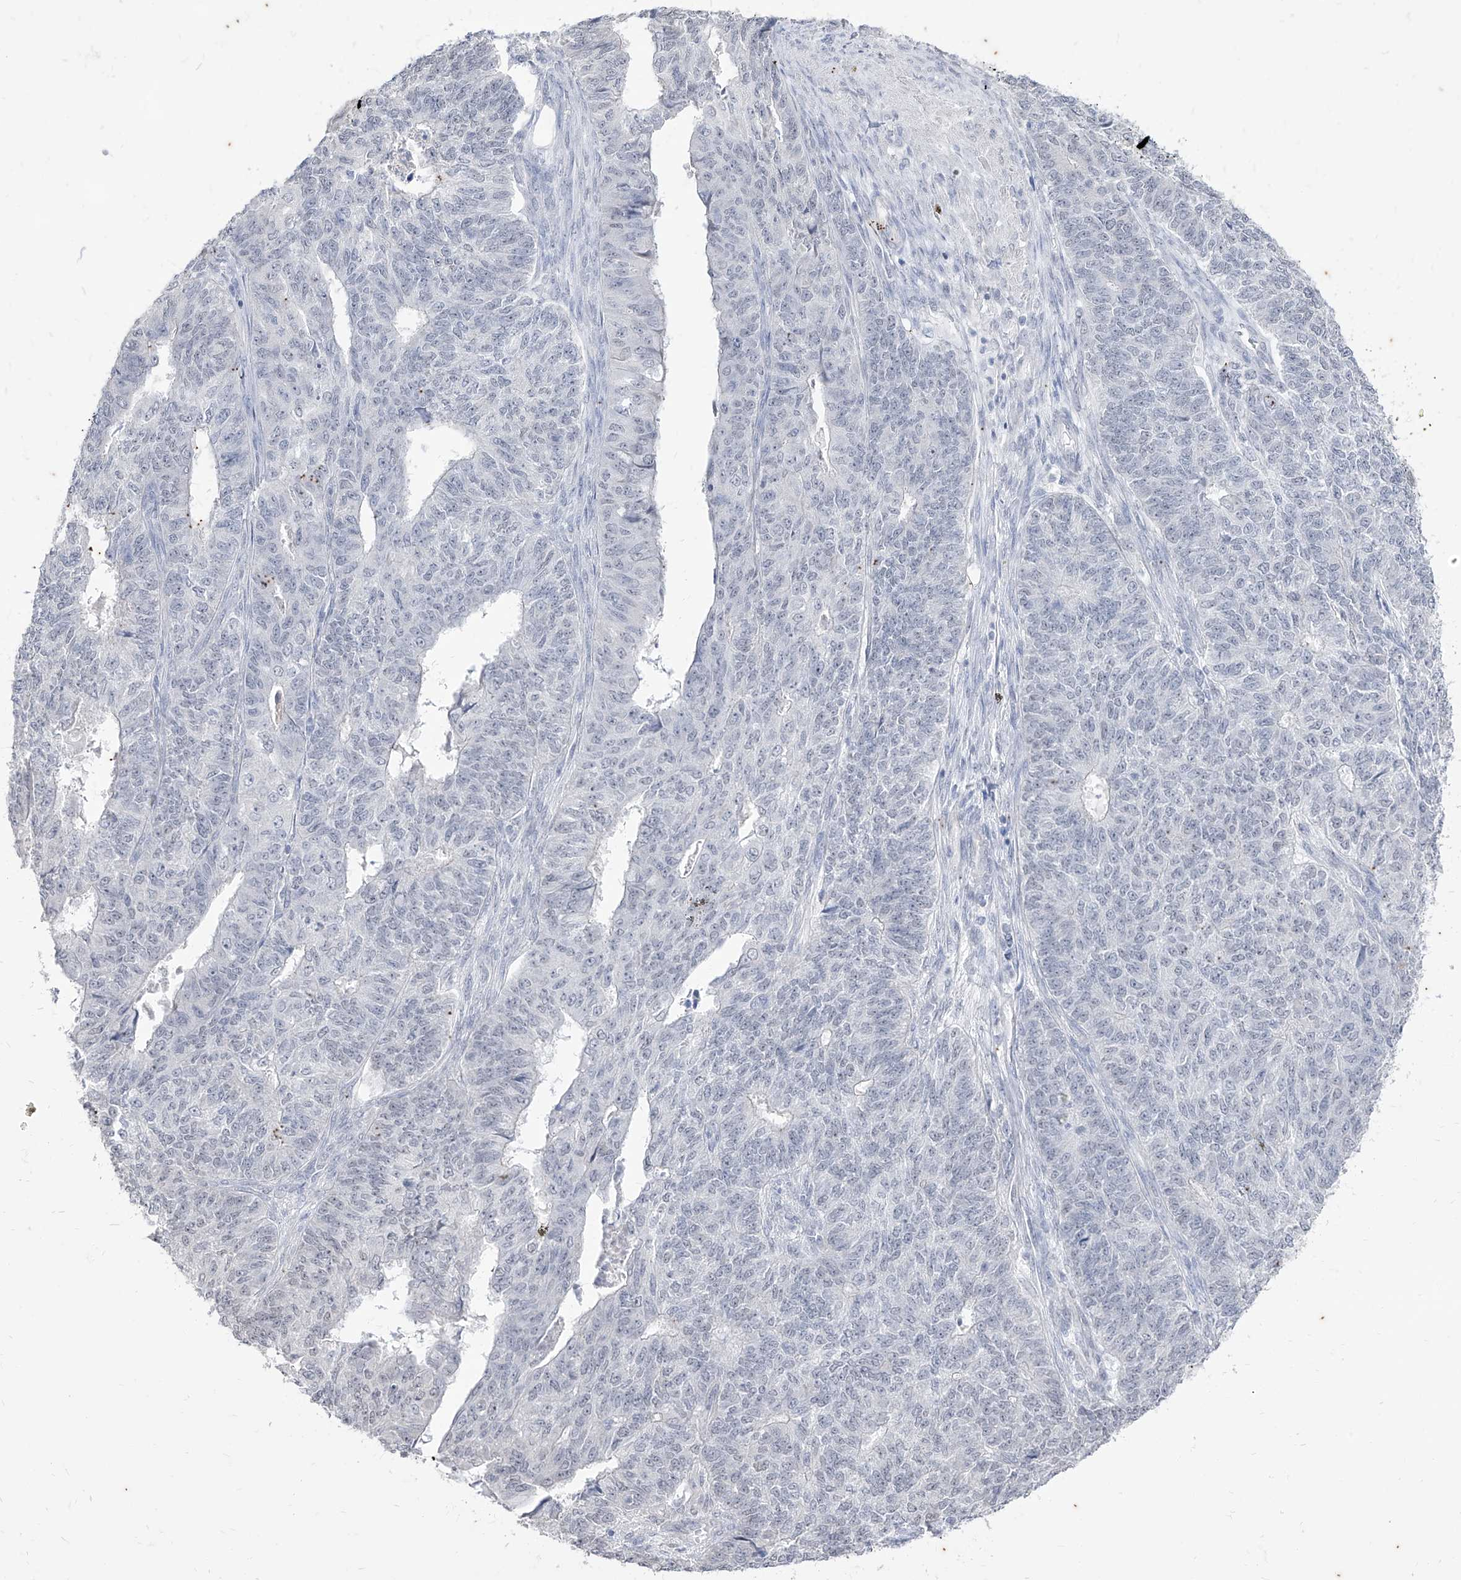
{"staining": {"intensity": "negative", "quantity": "none", "location": "none"}, "tissue": "endometrial cancer", "cell_type": "Tumor cells", "image_type": "cancer", "snomed": [{"axis": "morphology", "description": "Adenocarcinoma, NOS"}, {"axis": "topography", "description": "Endometrium"}], "caption": "Immunohistochemistry micrograph of neoplastic tissue: endometrial cancer stained with DAB demonstrates no significant protein staining in tumor cells.", "gene": "PHF20L1", "patient": {"sex": "female", "age": 32}}